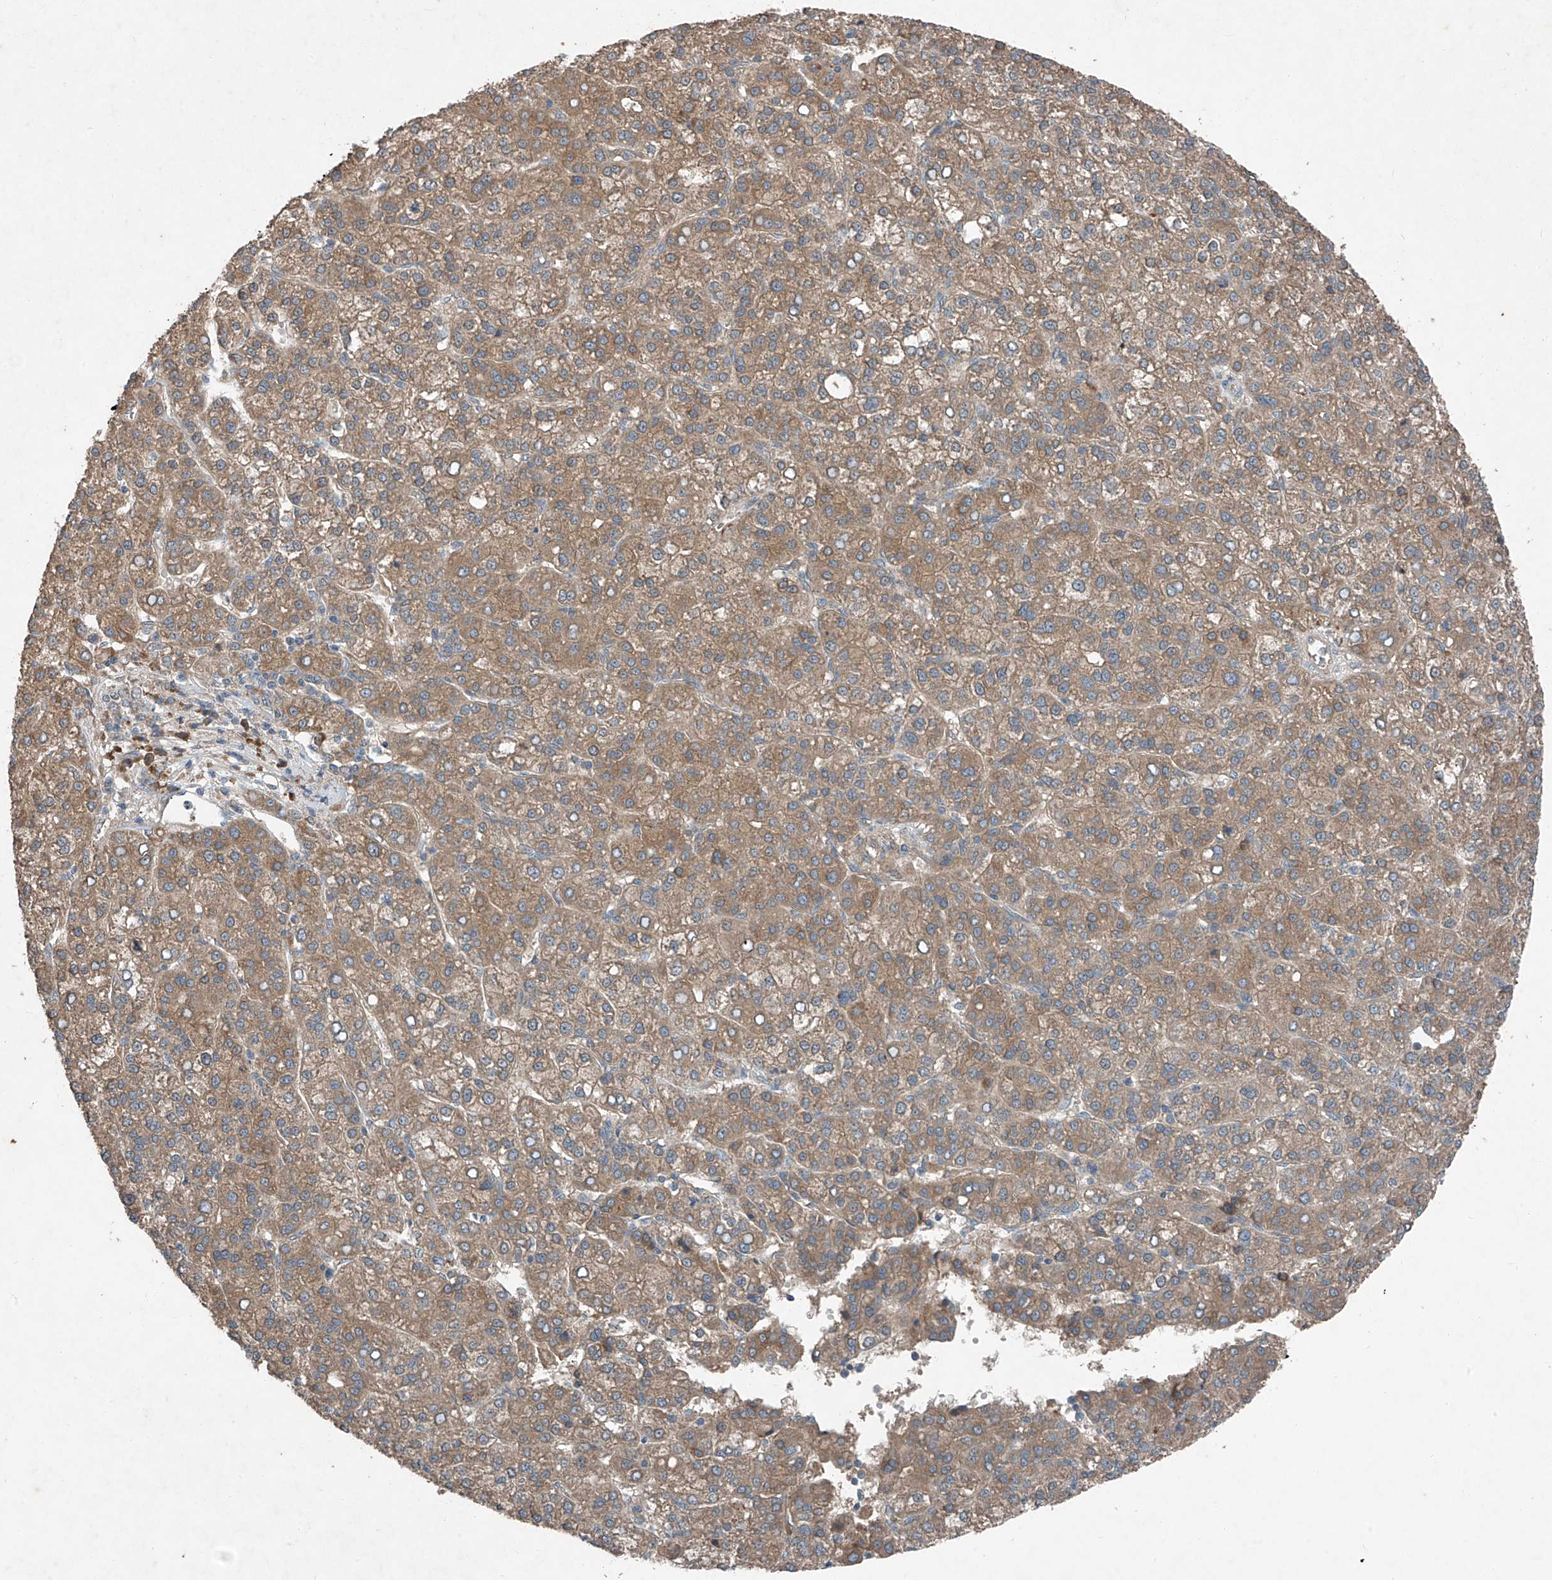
{"staining": {"intensity": "moderate", "quantity": ">75%", "location": "cytoplasmic/membranous"}, "tissue": "liver cancer", "cell_type": "Tumor cells", "image_type": "cancer", "snomed": [{"axis": "morphology", "description": "Carcinoma, Hepatocellular, NOS"}, {"axis": "topography", "description": "Liver"}], "caption": "This photomicrograph displays immunohistochemistry staining of liver cancer (hepatocellular carcinoma), with medium moderate cytoplasmic/membranous staining in approximately >75% of tumor cells.", "gene": "FOXRED2", "patient": {"sex": "female", "age": 58}}